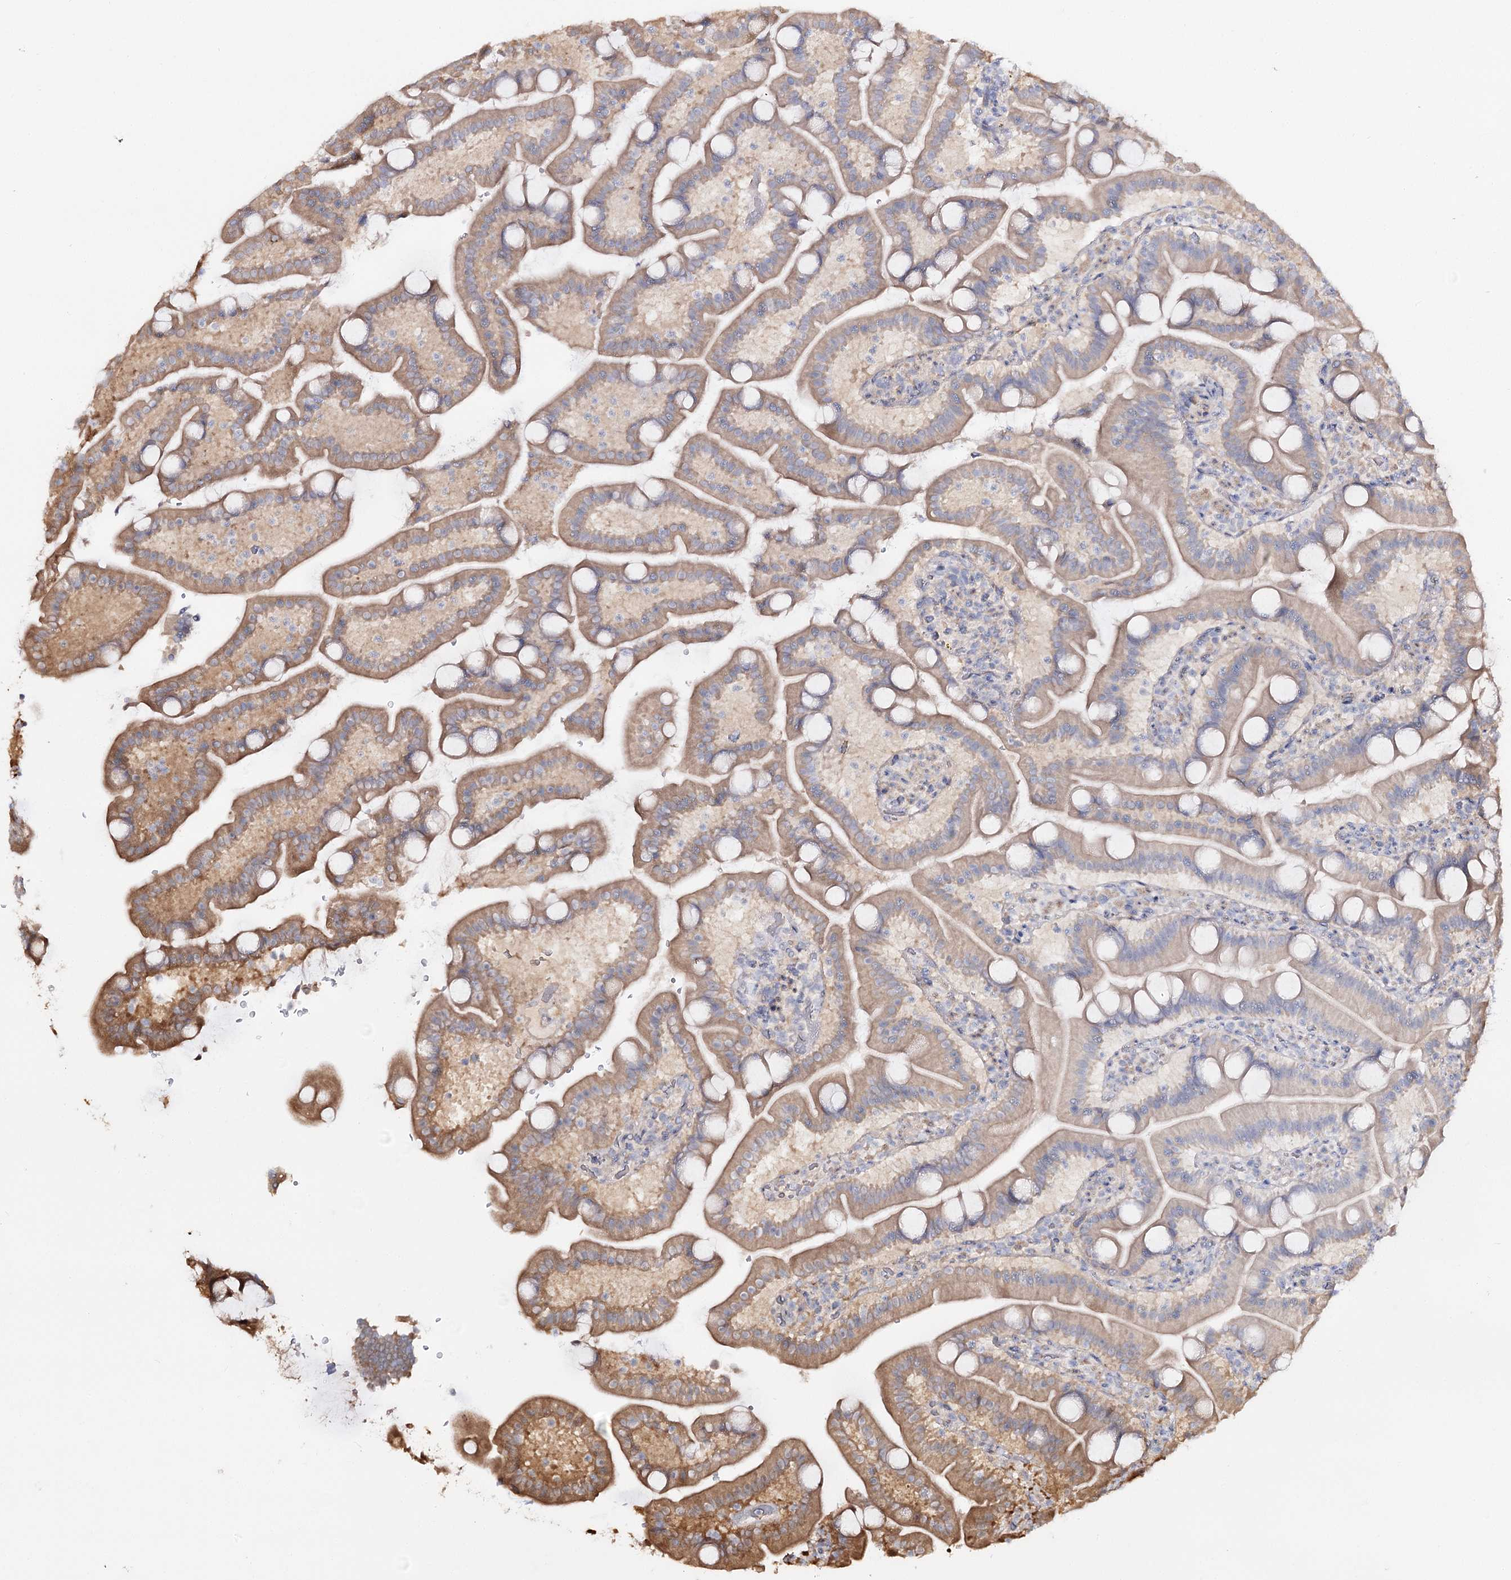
{"staining": {"intensity": "moderate", "quantity": ">75%", "location": "cytoplasmic/membranous"}, "tissue": "duodenum", "cell_type": "Glandular cells", "image_type": "normal", "snomed": [{"axis": "morphology", "description": "Normal tissue, NOS"}, {"axis": "topography", "description": "Duodenum"}], "caption": "Immunohistochemical staining of benign human duodenum exhibits moderate cytoplasmic/membranous protein expression in about >75% of glandular cells. Using DAB (brown) and hematoxylin (blue) stains, captured at high magnification using brightfield microscopy.", "gene": "C11orf80", "patient": {"sex": "male", "age": 55}}